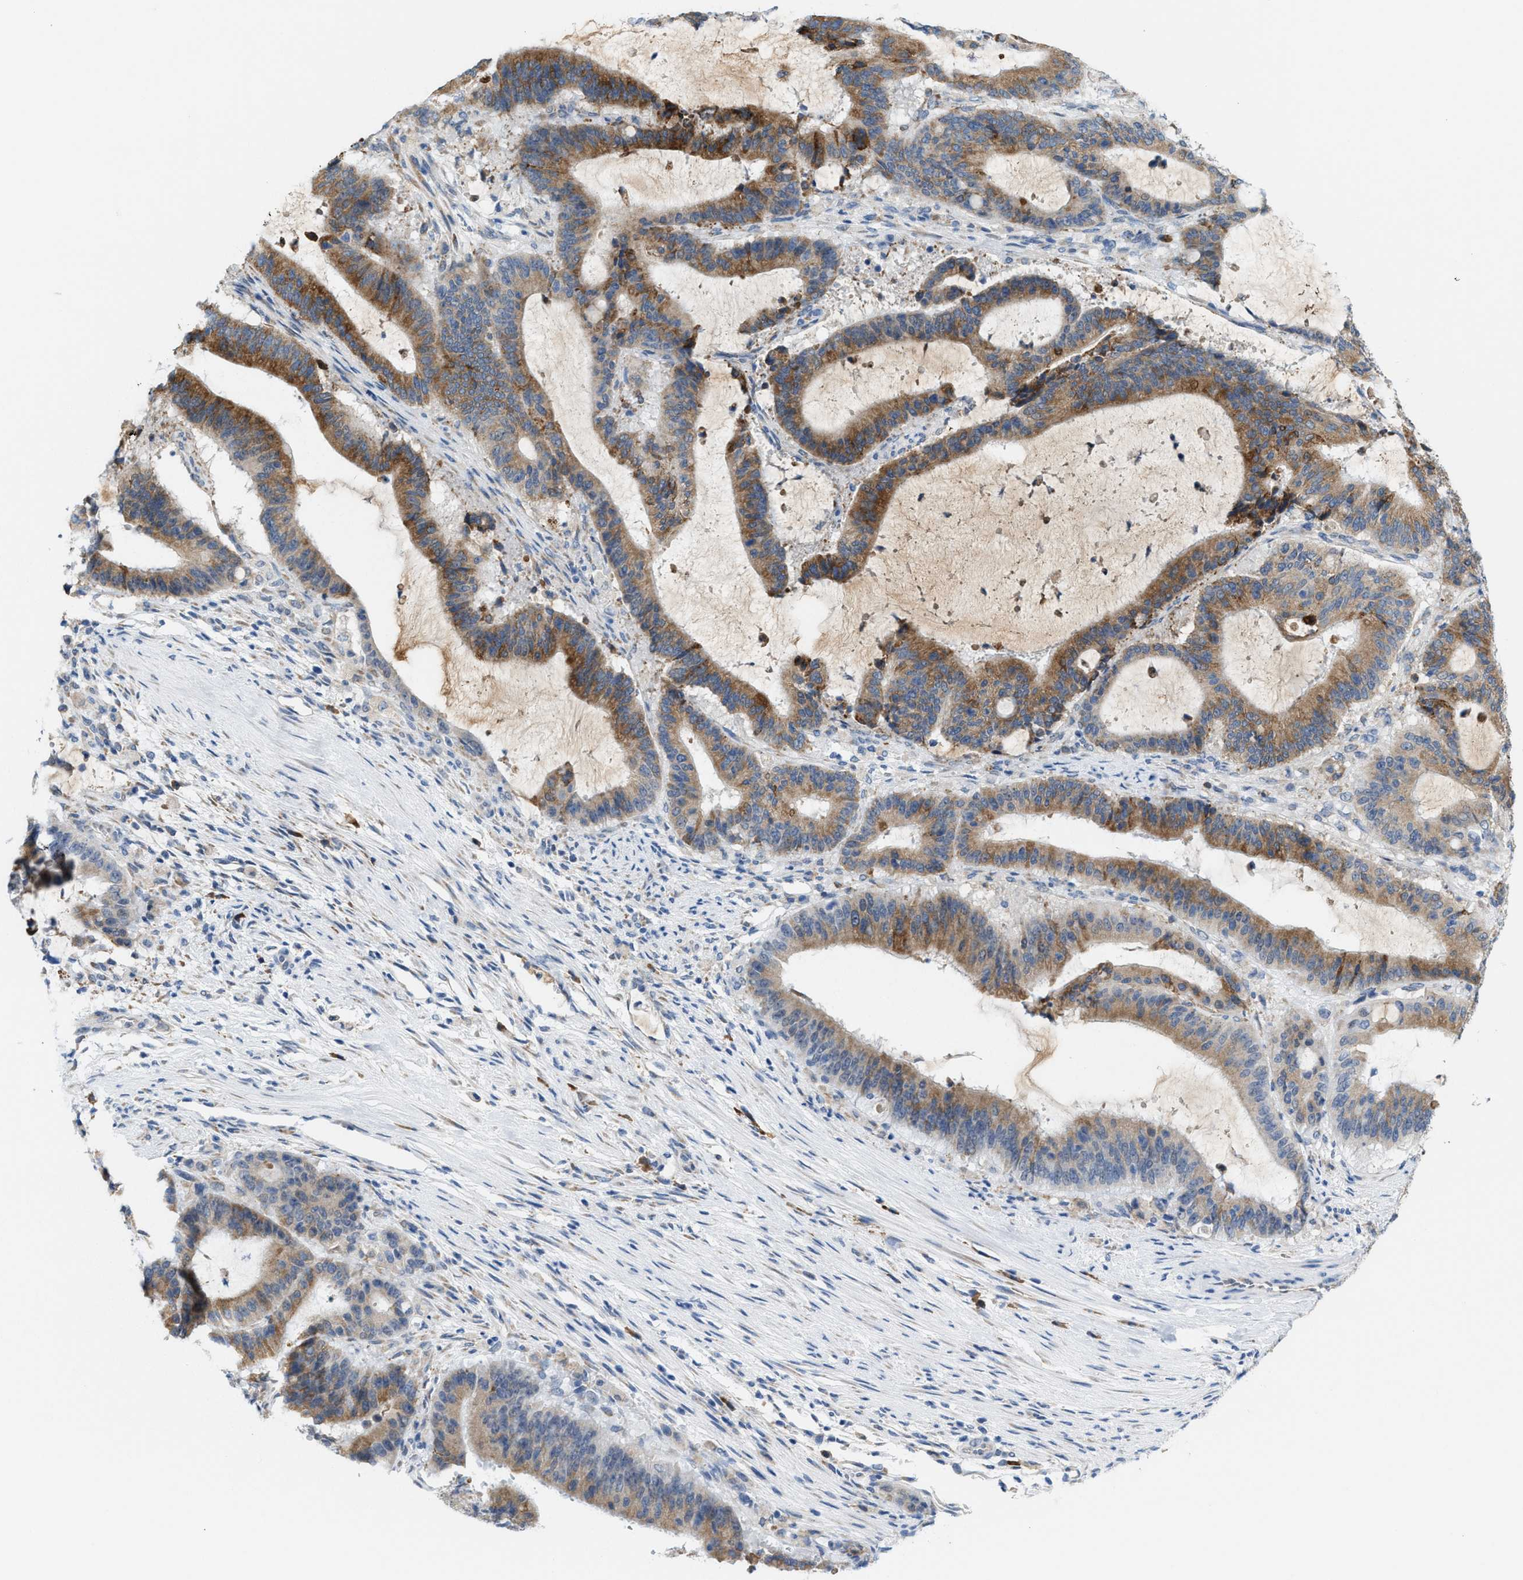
{"staining": {"intensity": "moderate", "quantity": ">75%", "location": "cytoplasmic/membranous"}, "tissue": "liver cancer", "cell_type": "Tumor cells", "image_type": "cancer", "snomed": [{"axis": "morphology", "description": "Normal tissue, NOS"}, {"axis": "morphology", "description": "Cholangiocarcinoma"}, {"axis": "topography", "description": "Liver"}, {"axis": "topography", "description": "Peripheral nerve tissue"}], "caption": "Liver cancer stained for a protein (brown) demonstrates moderate cytoplasmic/membranous positive expression in about >75% of tumor cells.", "gene": "KIFC3", "patient": {"sex": "female", "age": 73}}